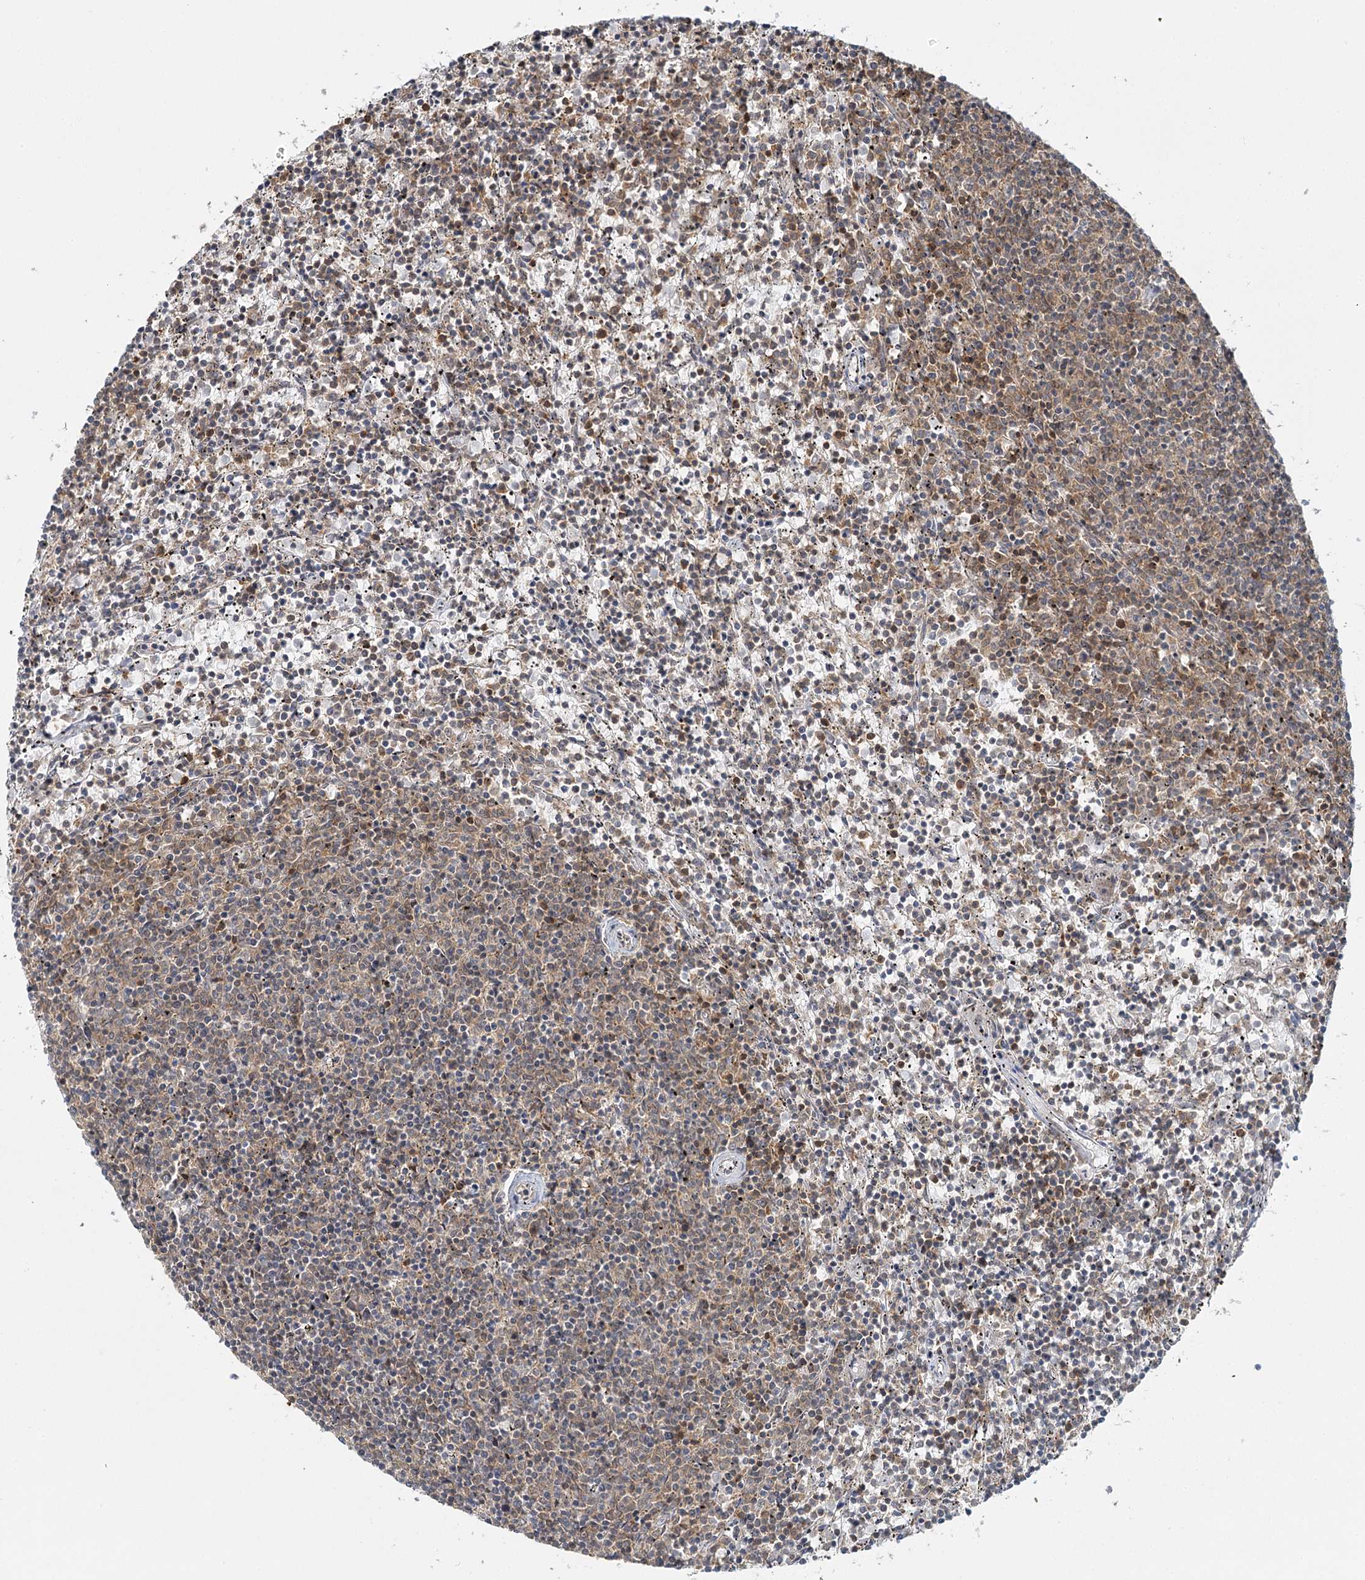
{"staining": {"intensity": "weak", "quantity": "25%-75%", "location": "cytoplasmic/membranous"}, "tissue": "lymphoma", "cell_type": "Tumor cells", "image_type": "cancer", "snomed": [{"axis": "morphology", "description": "Malignant lymphoma, non-Hodgkin's type, Low grade"}, {"axis": "topography", "description": "Spleen"}], "caption": "Protein staining reveals weak cytoplasmic/membranous expression in about 25%-75% of tumor cells in lymphoma. (Brightfield microscopy of DAB IHC at high magnification).", "gene": "FAM120B", "patient": {"sex": "female", "age": 50}}